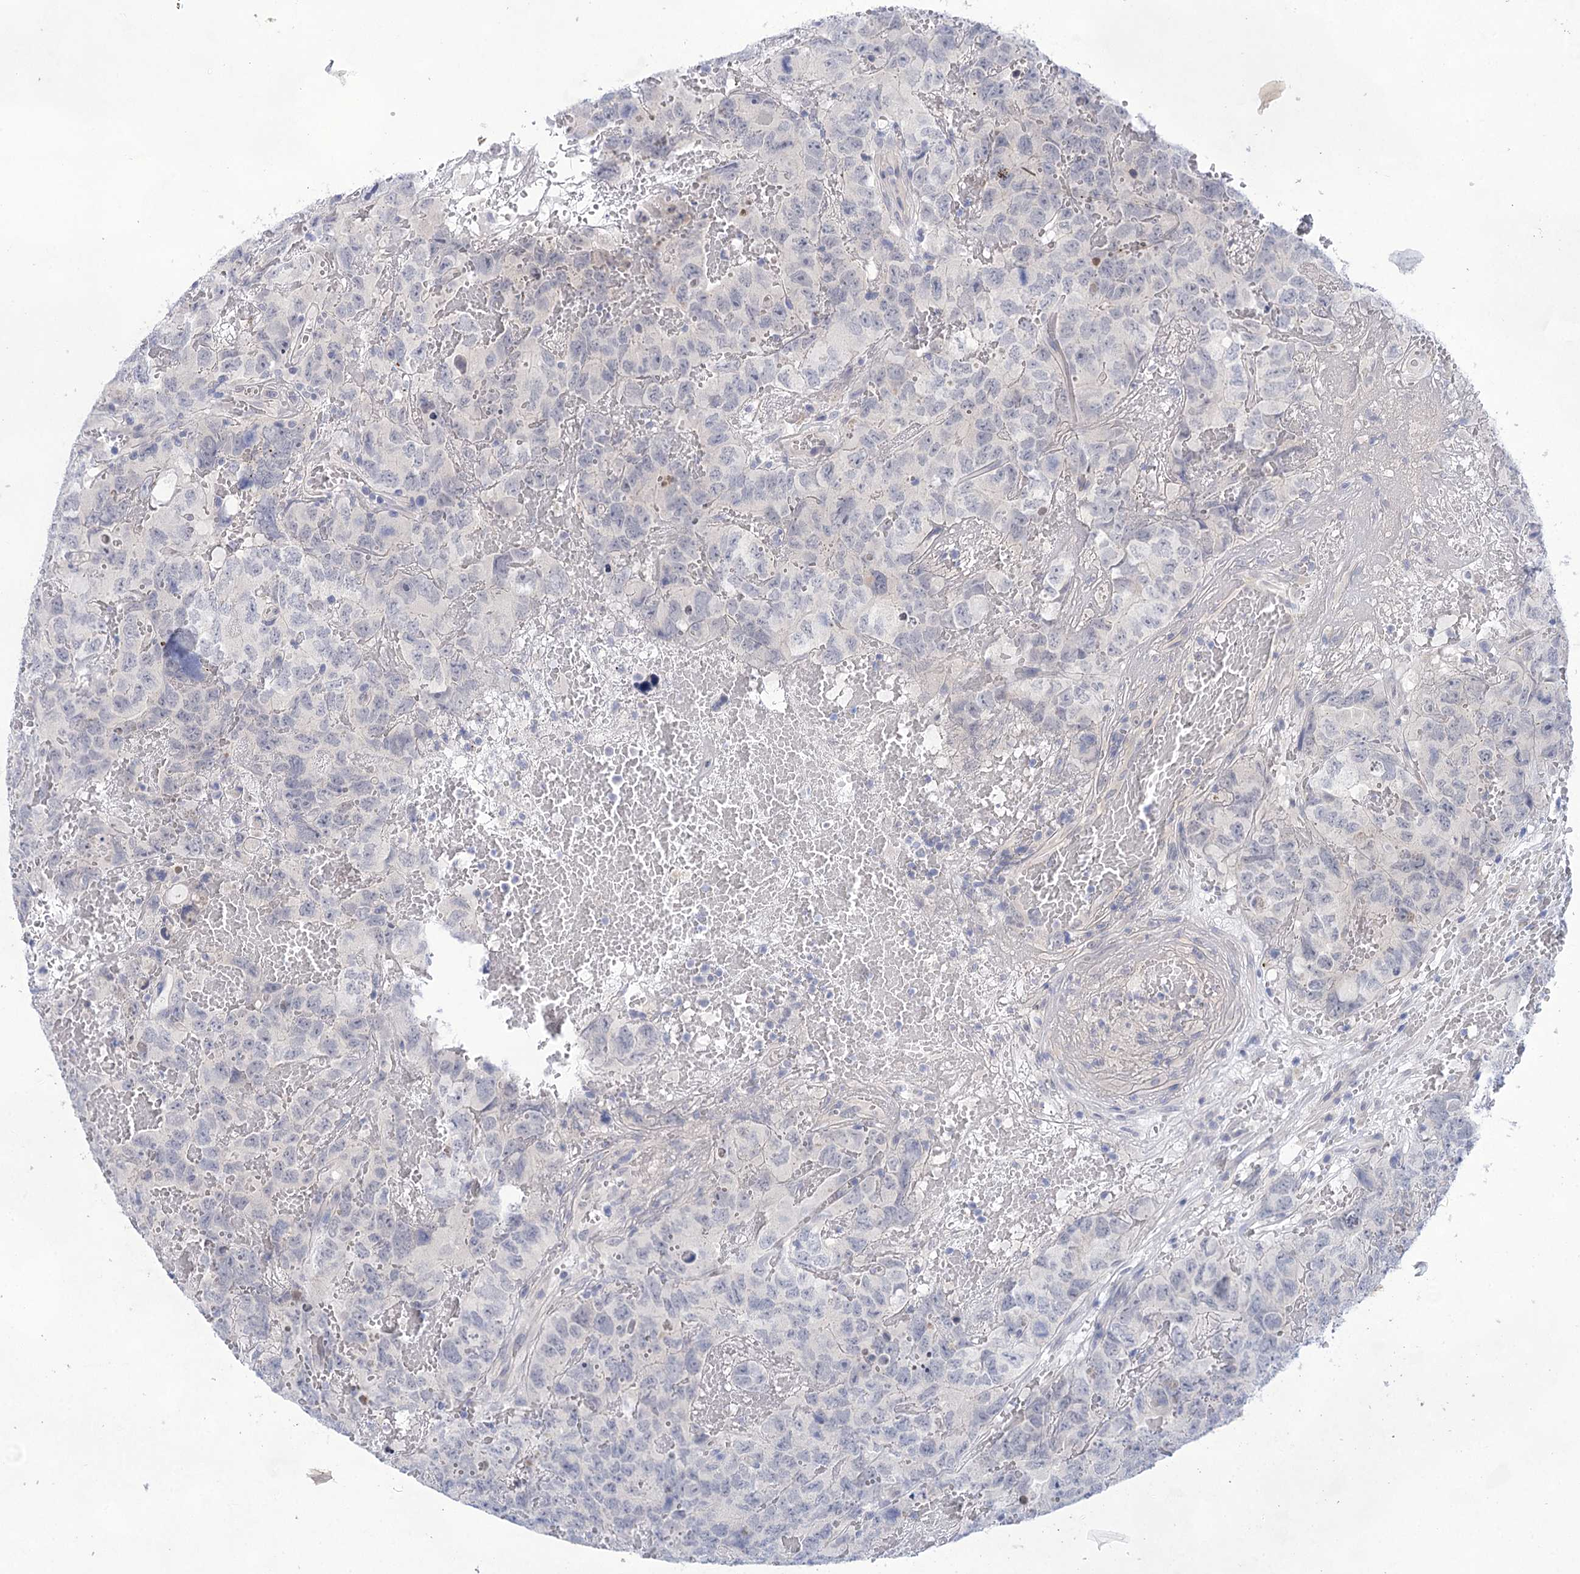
{"staining": {"intensity": "negative", "quantity": "none", "location": "none"}, "tissue": "testis cancer", "cell_type": "Tumor cells", "image_type": "cancer", "snomed": [{"axis": "morphology", "description": "Carcinoma, Embryonal, NOS"}, {"axis": "topography", "description": "Testis"}], "caption": "IHC image of neoplastic tissue: testis cancer stained with DAB shows no significant protein expression in tumor cells.", "gene": "LALBA", "patient": {"sex": "male", "age": 45}}